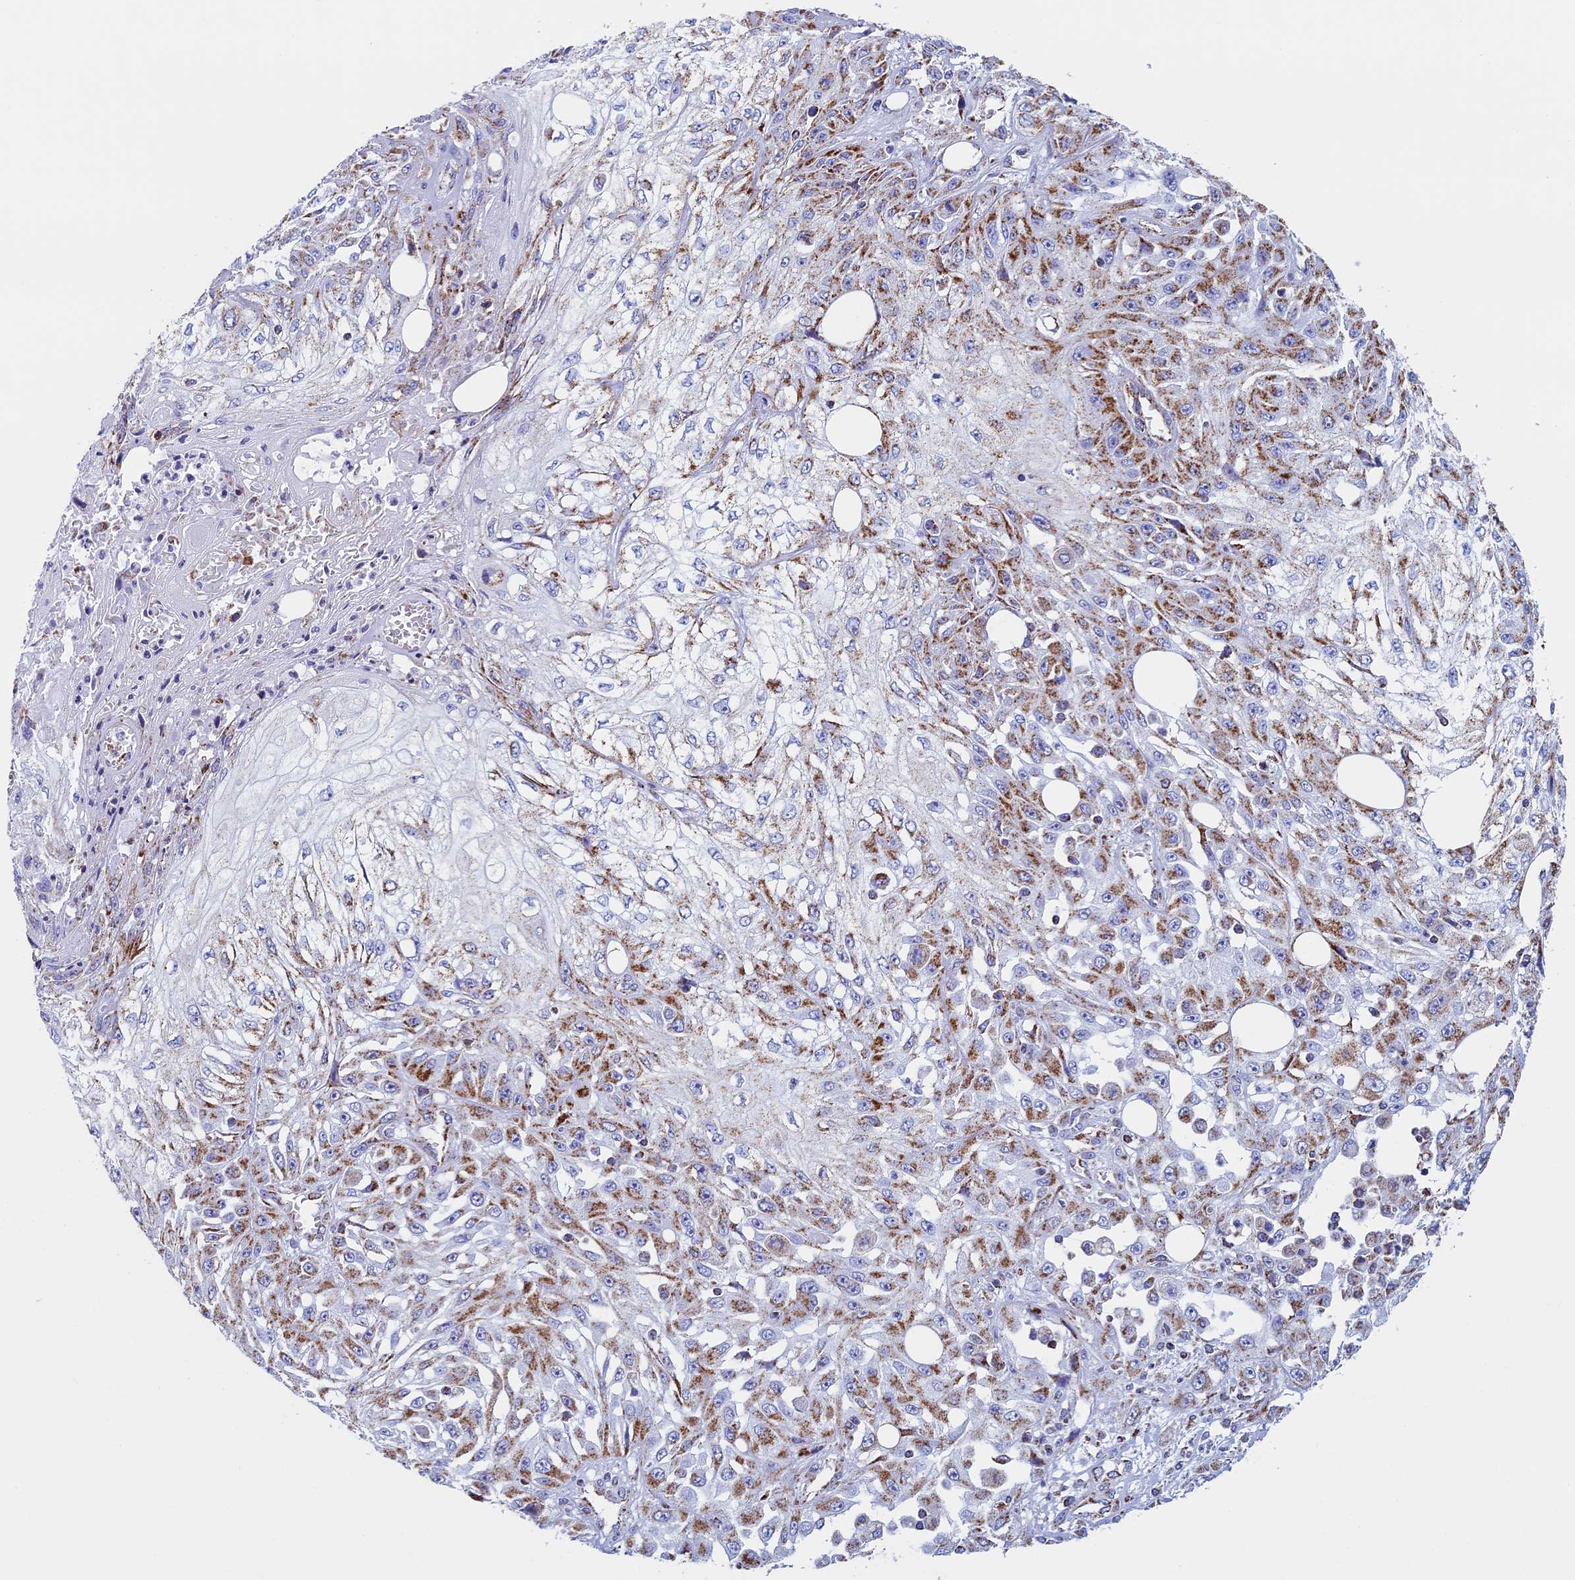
{"staining": {"intensity": "moderate", "quantity": ">75%", "location": "cytoplasmic/membranous"}, "tissue": "skin cancer", "cell_type": "Tumor cells", "image_type": "cancer", "snomed": [{"axis": "morphology", "description": "Squamous cell carcinoma, NOS"}, {"axis": "morphology", "description": "Squamous cell carcinoma, metastatic, NOS"}, {"axis": "topography", "description": "Skin"}, {"axis": "topography", "description": "Lymph node"}], "caption": "Immunohistochemical staining of human skin cancer displays medium levels of moderate cytoplasmic/membranous protein positivity in about >75% of tumor cells.", "gene": "UQCRFS1", "patient": {"sex": "male", "age": 75}}